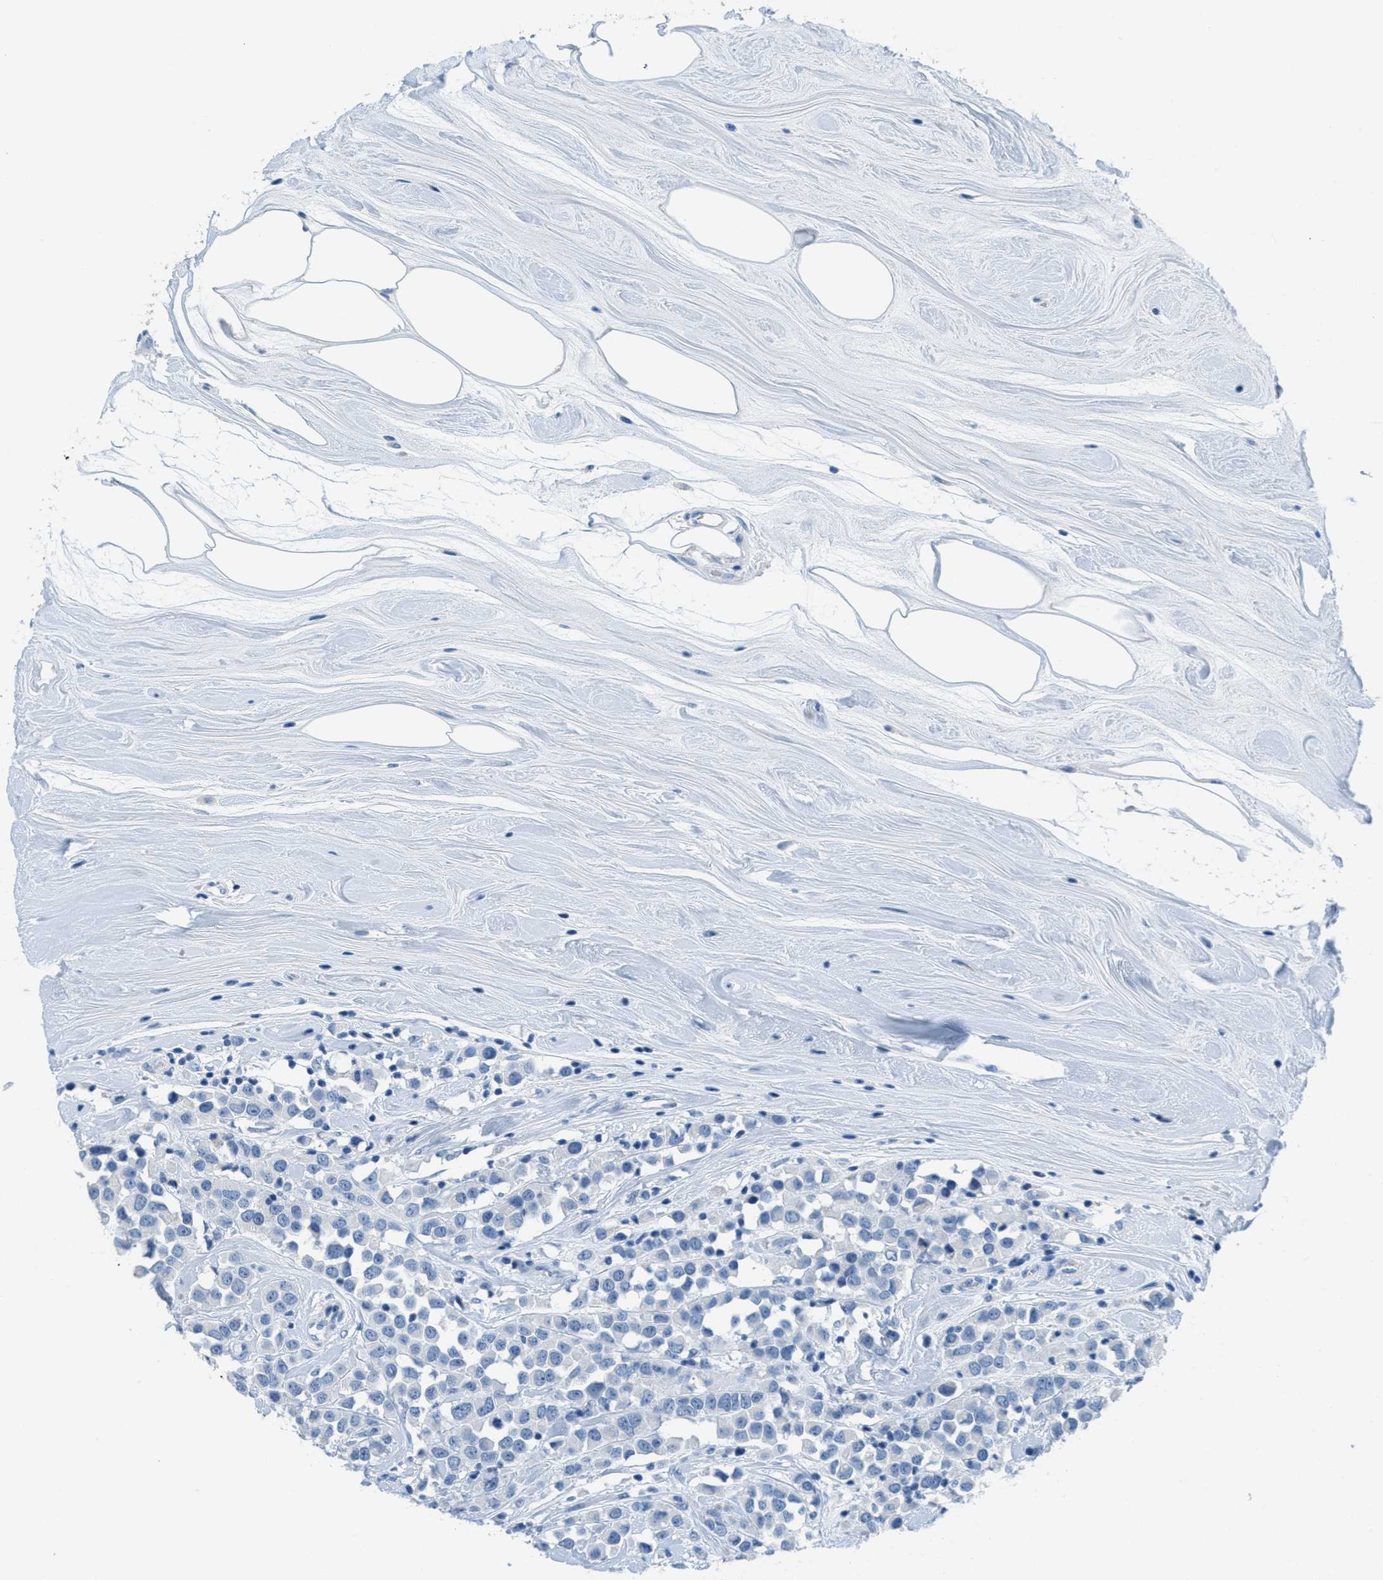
{"staining": {"intensity": "negative", "quantity": "none", "location": "none"}, "tissue": "breast cancer", "cell_type": "Tumor cells", "image_type": "cancer", "snomed": [{"axis": "morphology", "description": "Duct carcinoma"}, {"axis": "topography", "description": "Breast"}], "caption": "Immunohistochemical staining of breast cancer (infiltrating ductal carcinoma) displays no significant staining in tumor cells. (Stains: DAB (3,3'-diaminobenzidine) immunohistochemistry with hematoxylin counter stain, Microscopy: brightfield microscopy at high magnification).", "gene": "MGARP", "patient": {"sex": "female", "age": 61}}